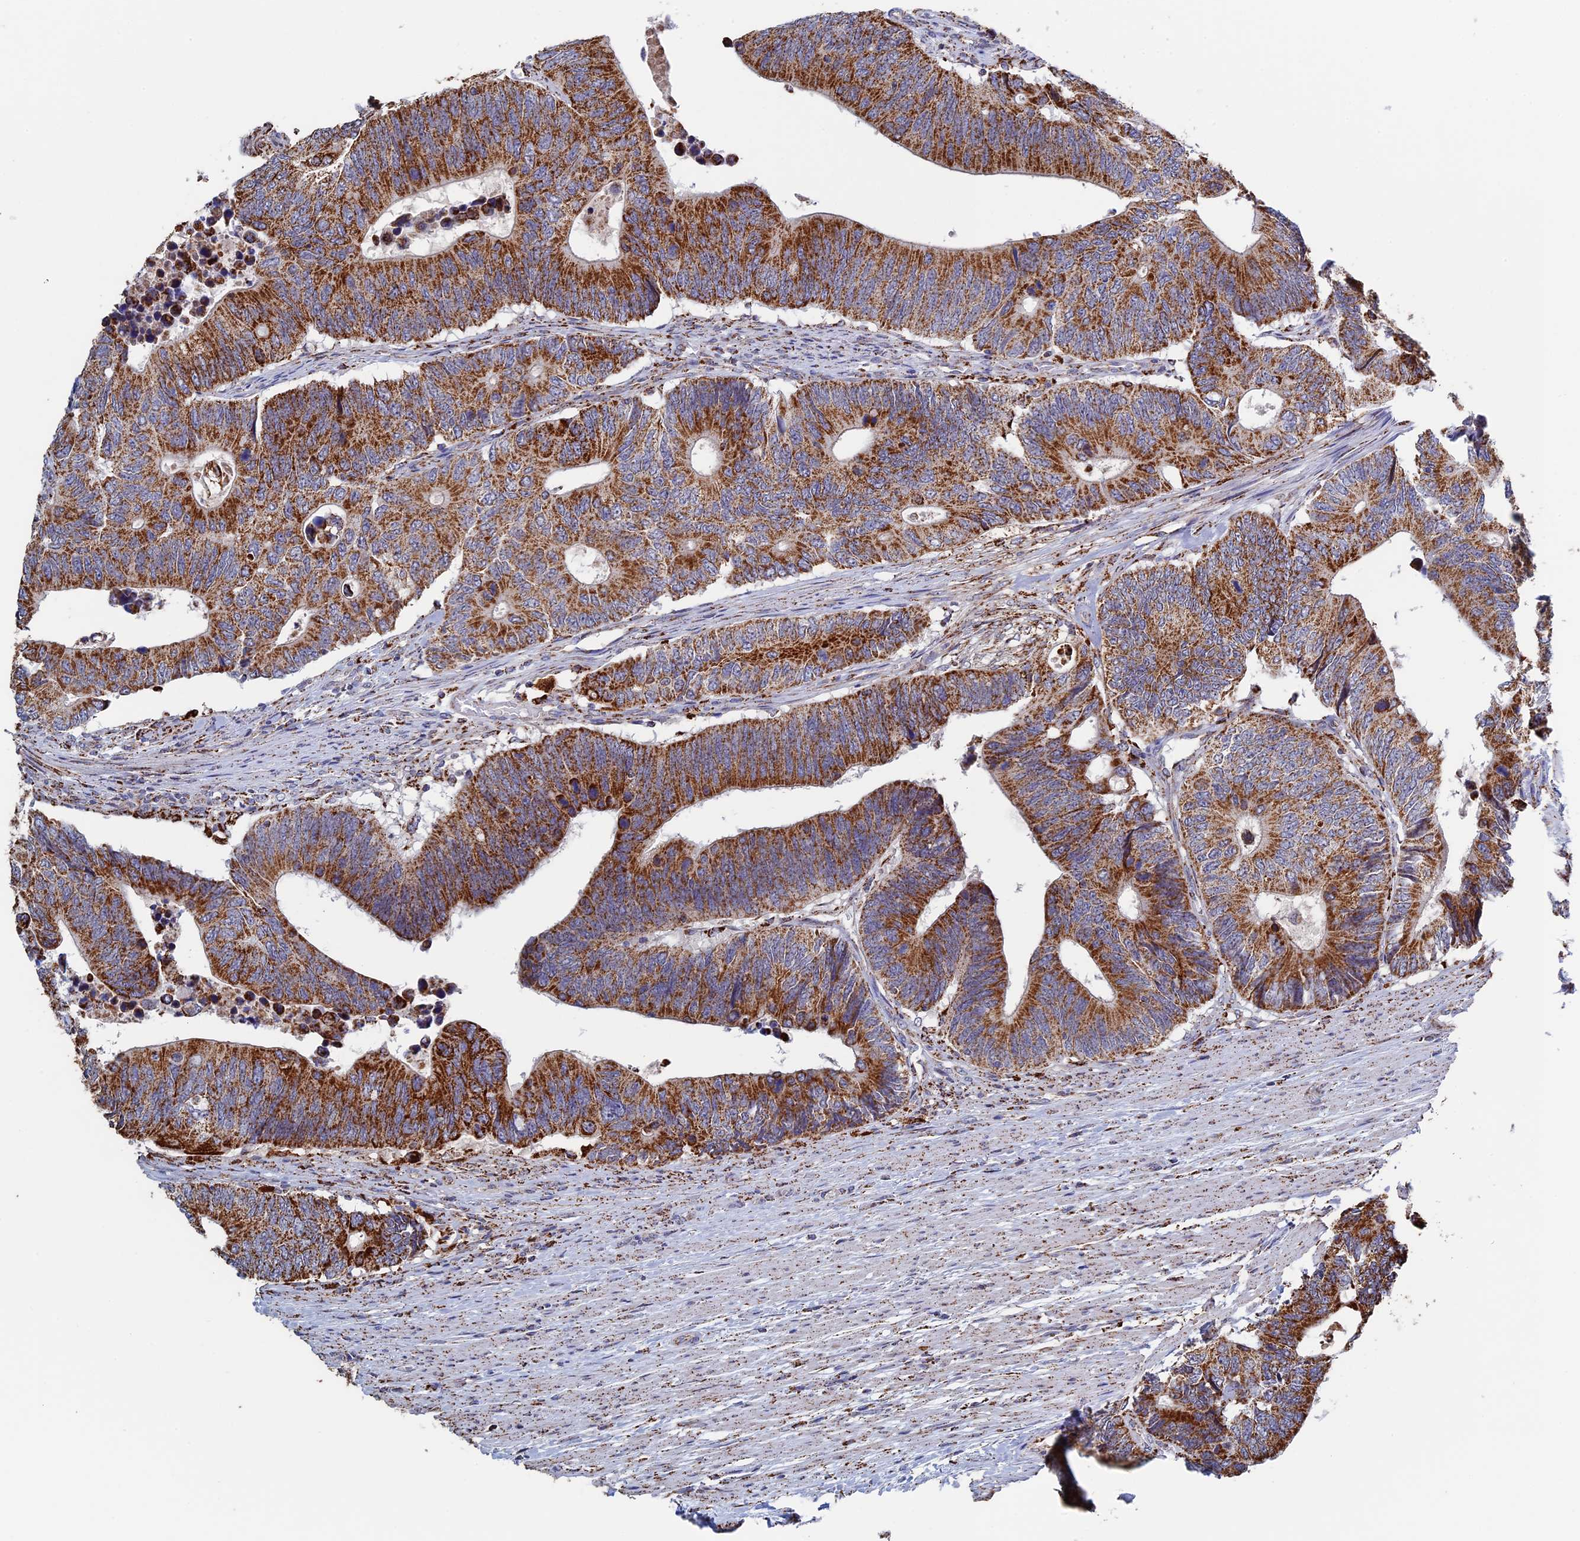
{"staining": {"intensity": "strong", "quantity": ">75%", "location": "cytoplasmic/membranous"}, "tissue": "colorectal cancer", "cell_type": "Tumor cells", "image_type": "cancer", "snomed": [{"axis": "morphology", "description": "Adenocarcinoma, NOS"}, {"axis": "topography", "description": "Colon"}], "caption": "The image reveals staining of adenocarcinoma (colorectal), revealing strong cytoplasmic/membranous protein staining (brown color) within tumor cells. The staining was performed using DAB, with brown indicating positive protein expression. Nuclei are stained blue with hematoxylin.", "gene": "SEC24D", "patient": {"sex": "male", "age": 87}}